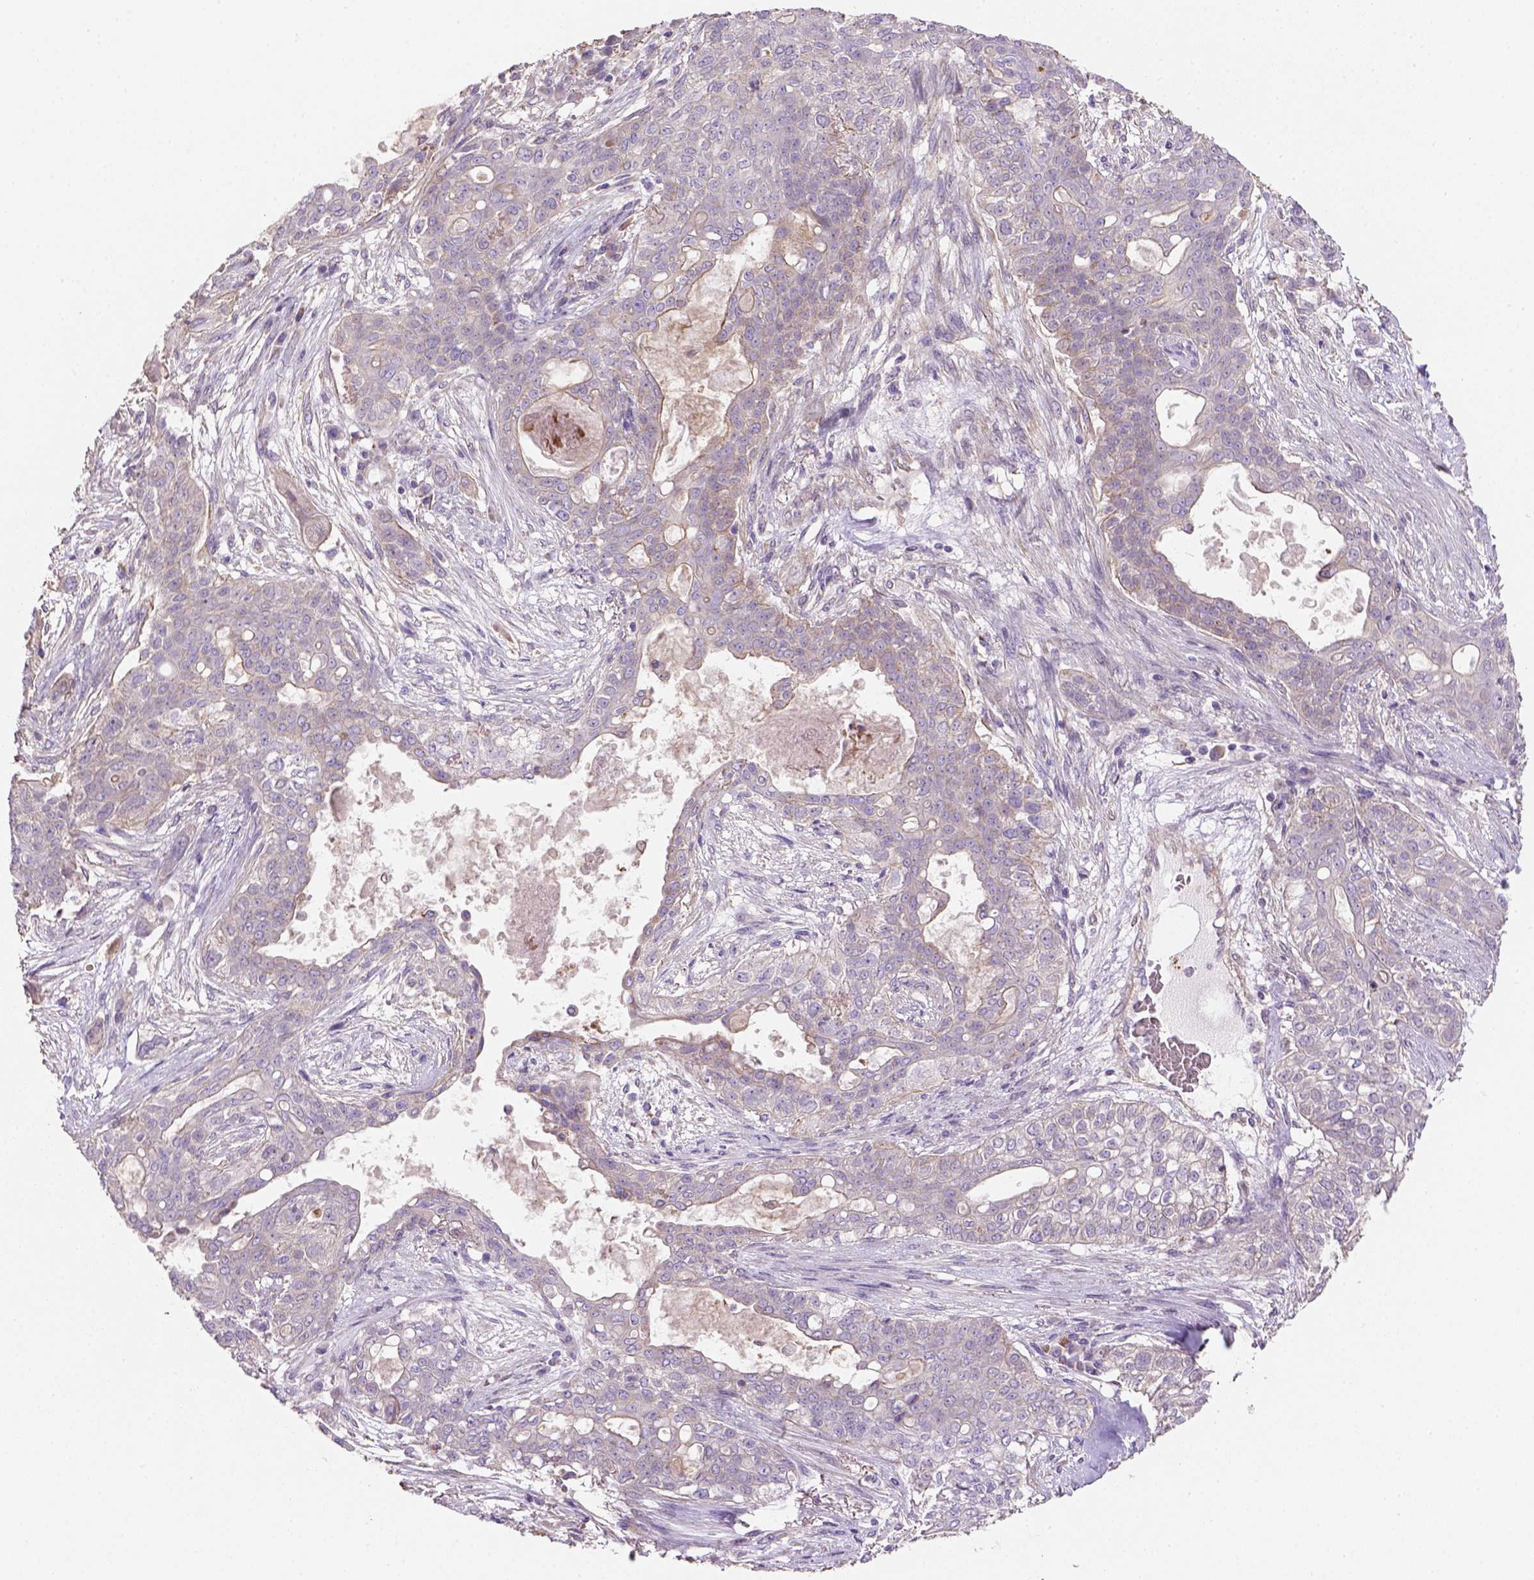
{"staining": {"intensity": "negative", "quantity": "none", "location": "none"}, "tissue": "lung cancer", "cell_type": "Tumor cells", "image_type": "cancer", "snomed": [{"axis": "morphology", "description": "Squamous cell carcinoma, NOS"}, {"axis": "topography", "description": "Lung"}], "caption": "Immunohistochemical staining of lung cancer shows no significant expression in tumor cells. (DAB (3,3'-diaminobenzidine) immunohistochemistry visualized using brightfield microscopy, high magnification).", "gene": "HTRA1", "patient": {"sex": "female", "age": 70}}